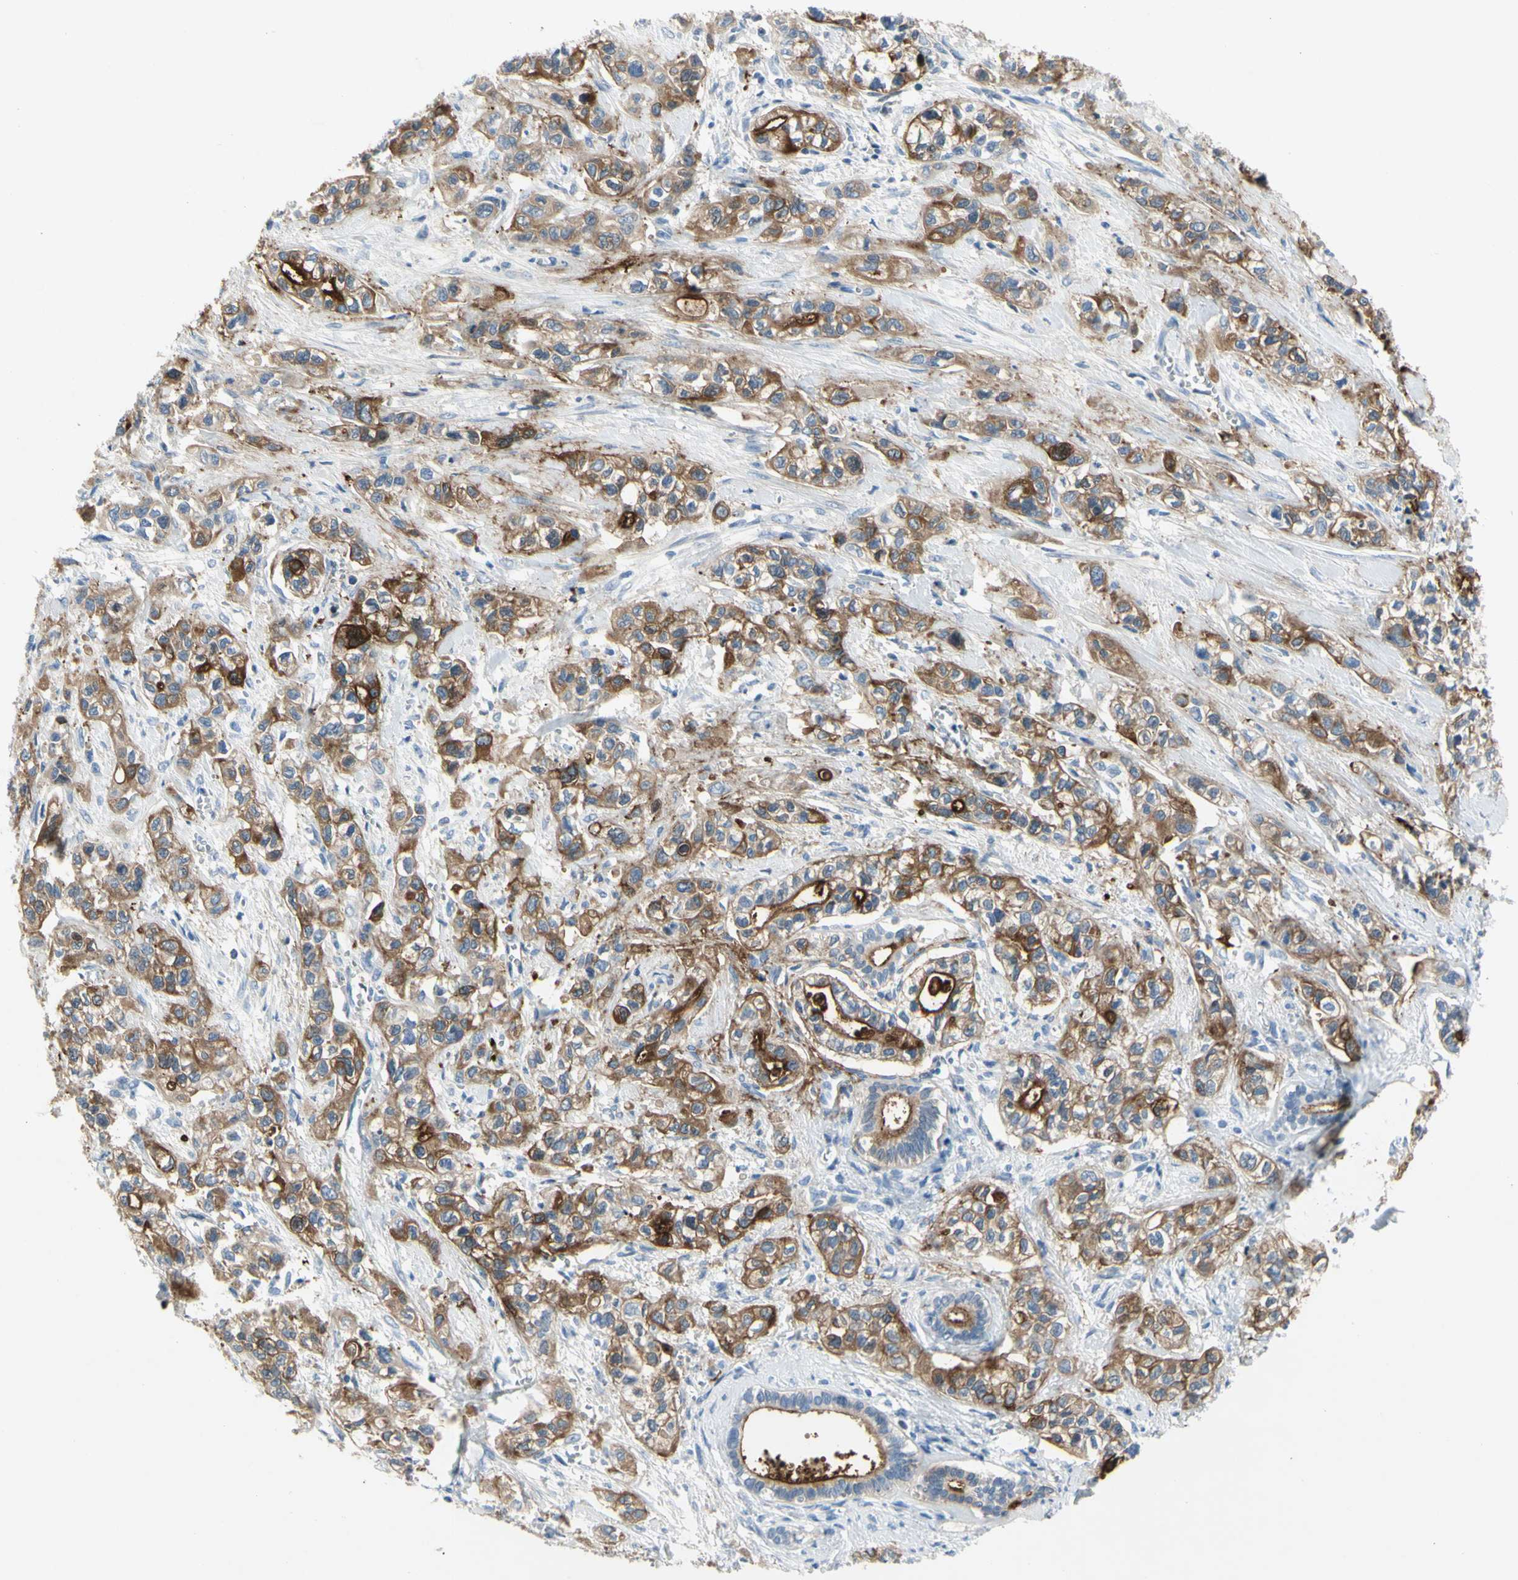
{"staining": {"intensity": "moderate", "quantity": ">75%", "location": "cytoplasmic/membranous"}, "tissue": "pancreatic cancer", "cell_type": "Tumor cells", "image_type": "cancer", "snomed": [{"axis": "morphology", "description": "Adenocarcinoma, NOS"}, {"axis": "topography", "description": "Pancreas"}], "caption": "The immunohistochemical stain highlights moderate cytoplasmic/membranous positivity in tumor cells of pancreatic cancer tissue.", "gene": "MUC1", "patient": {"sex": "male", "age": 74}}